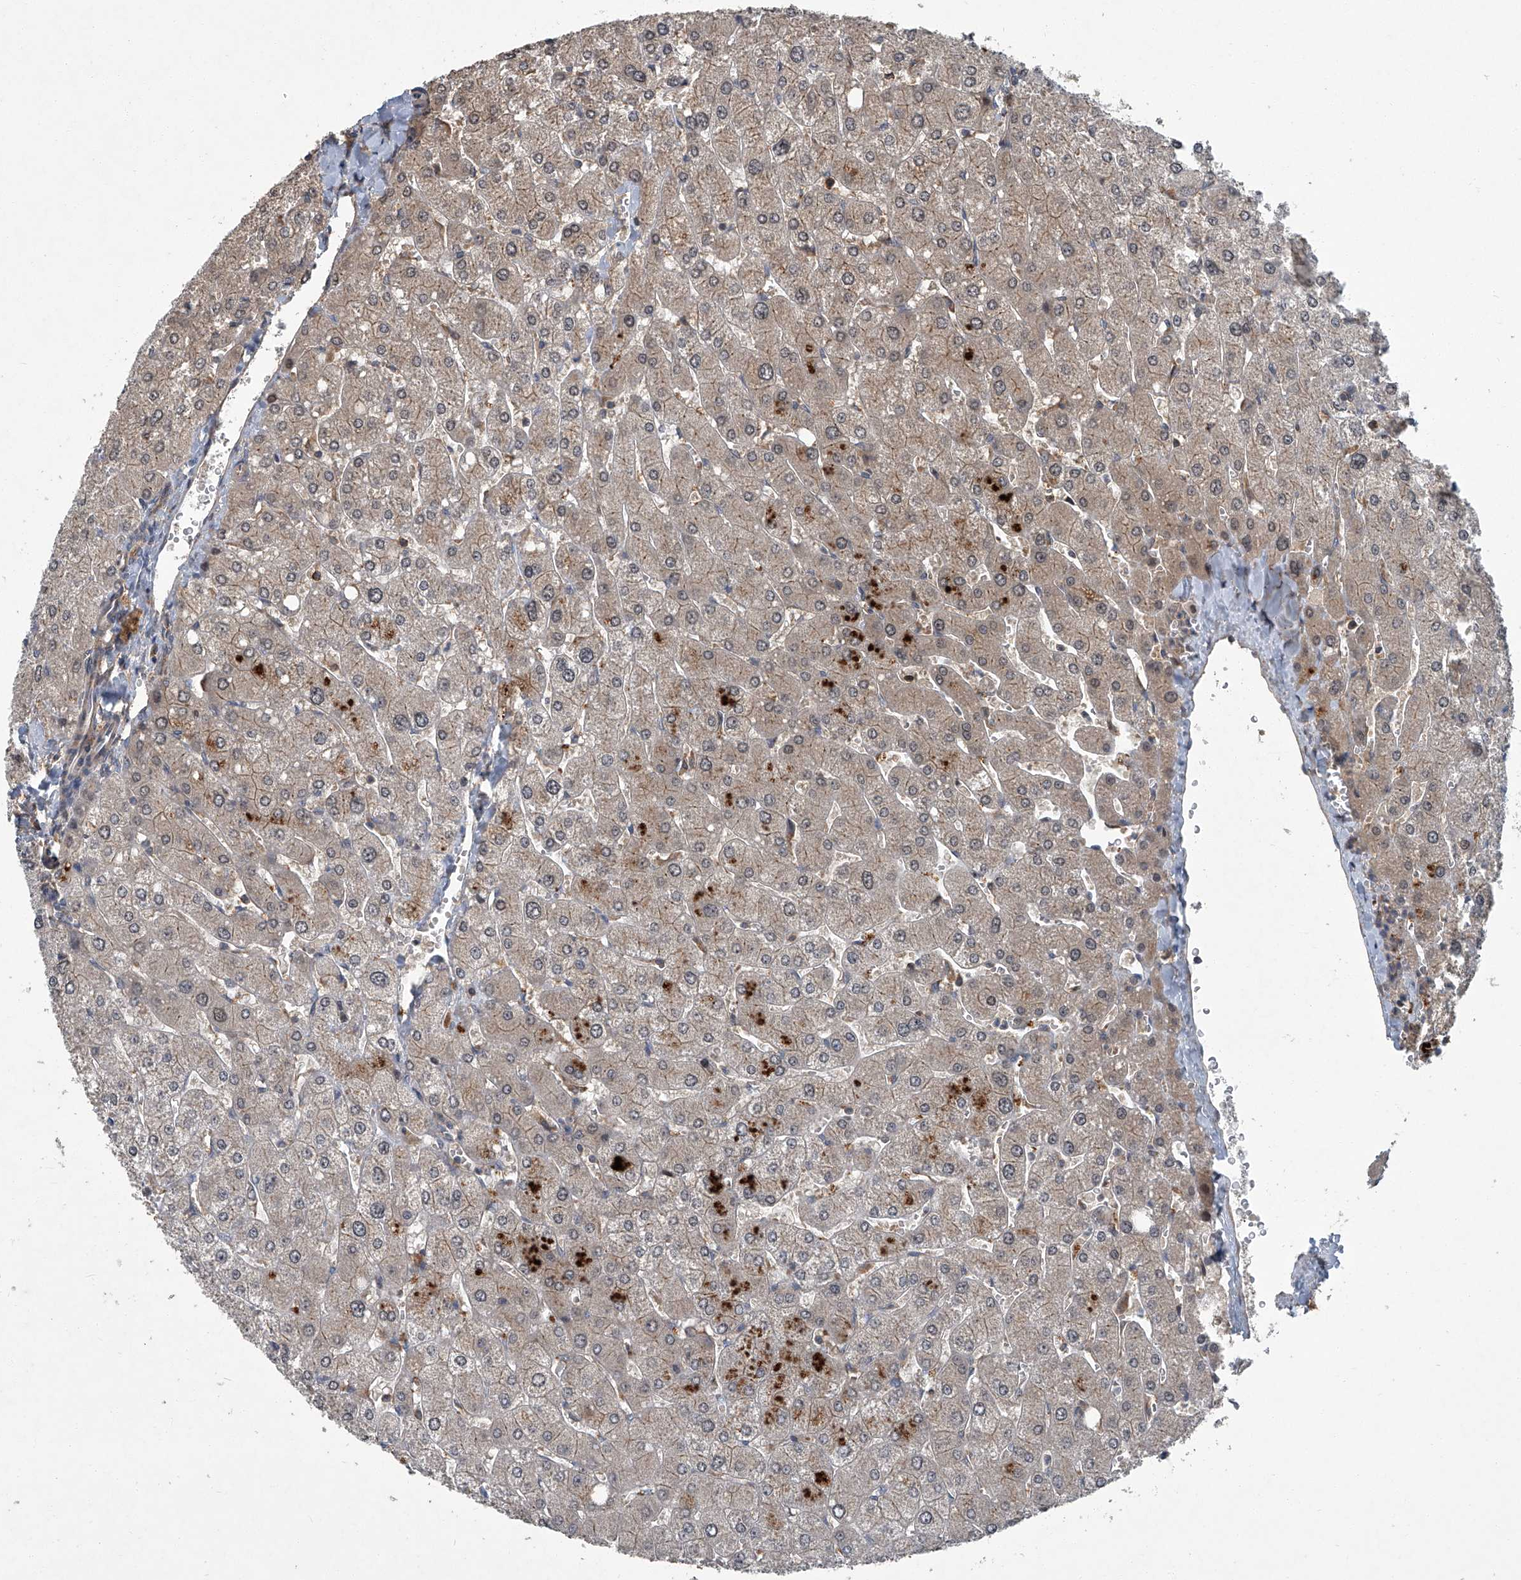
{"staining": {"intensity": "weak", "quantity": "25%-75%", "location": "cytoplasmic/membranous"}, "tissue": "liver", "cell_type": "Cholangiocytes", "image_type": "normal", "snomed": [{"axis": "morphology", "description": "Normal tissue, NOS"}, {"axis": "topography", "description": "Liver"}], "caption": "Immunohistochemical staining of unremarkable liver shows low levels of weak cytoplasmic/membranous staining in approximately 25%-75% of cholangiocytes. (DAB (3,3'-diaminobenzidine) = brown stain, brightfield microscopy at high magnification).", "gene": "ANKRD34A", "patient": {"sex": "male", "age": 55}}